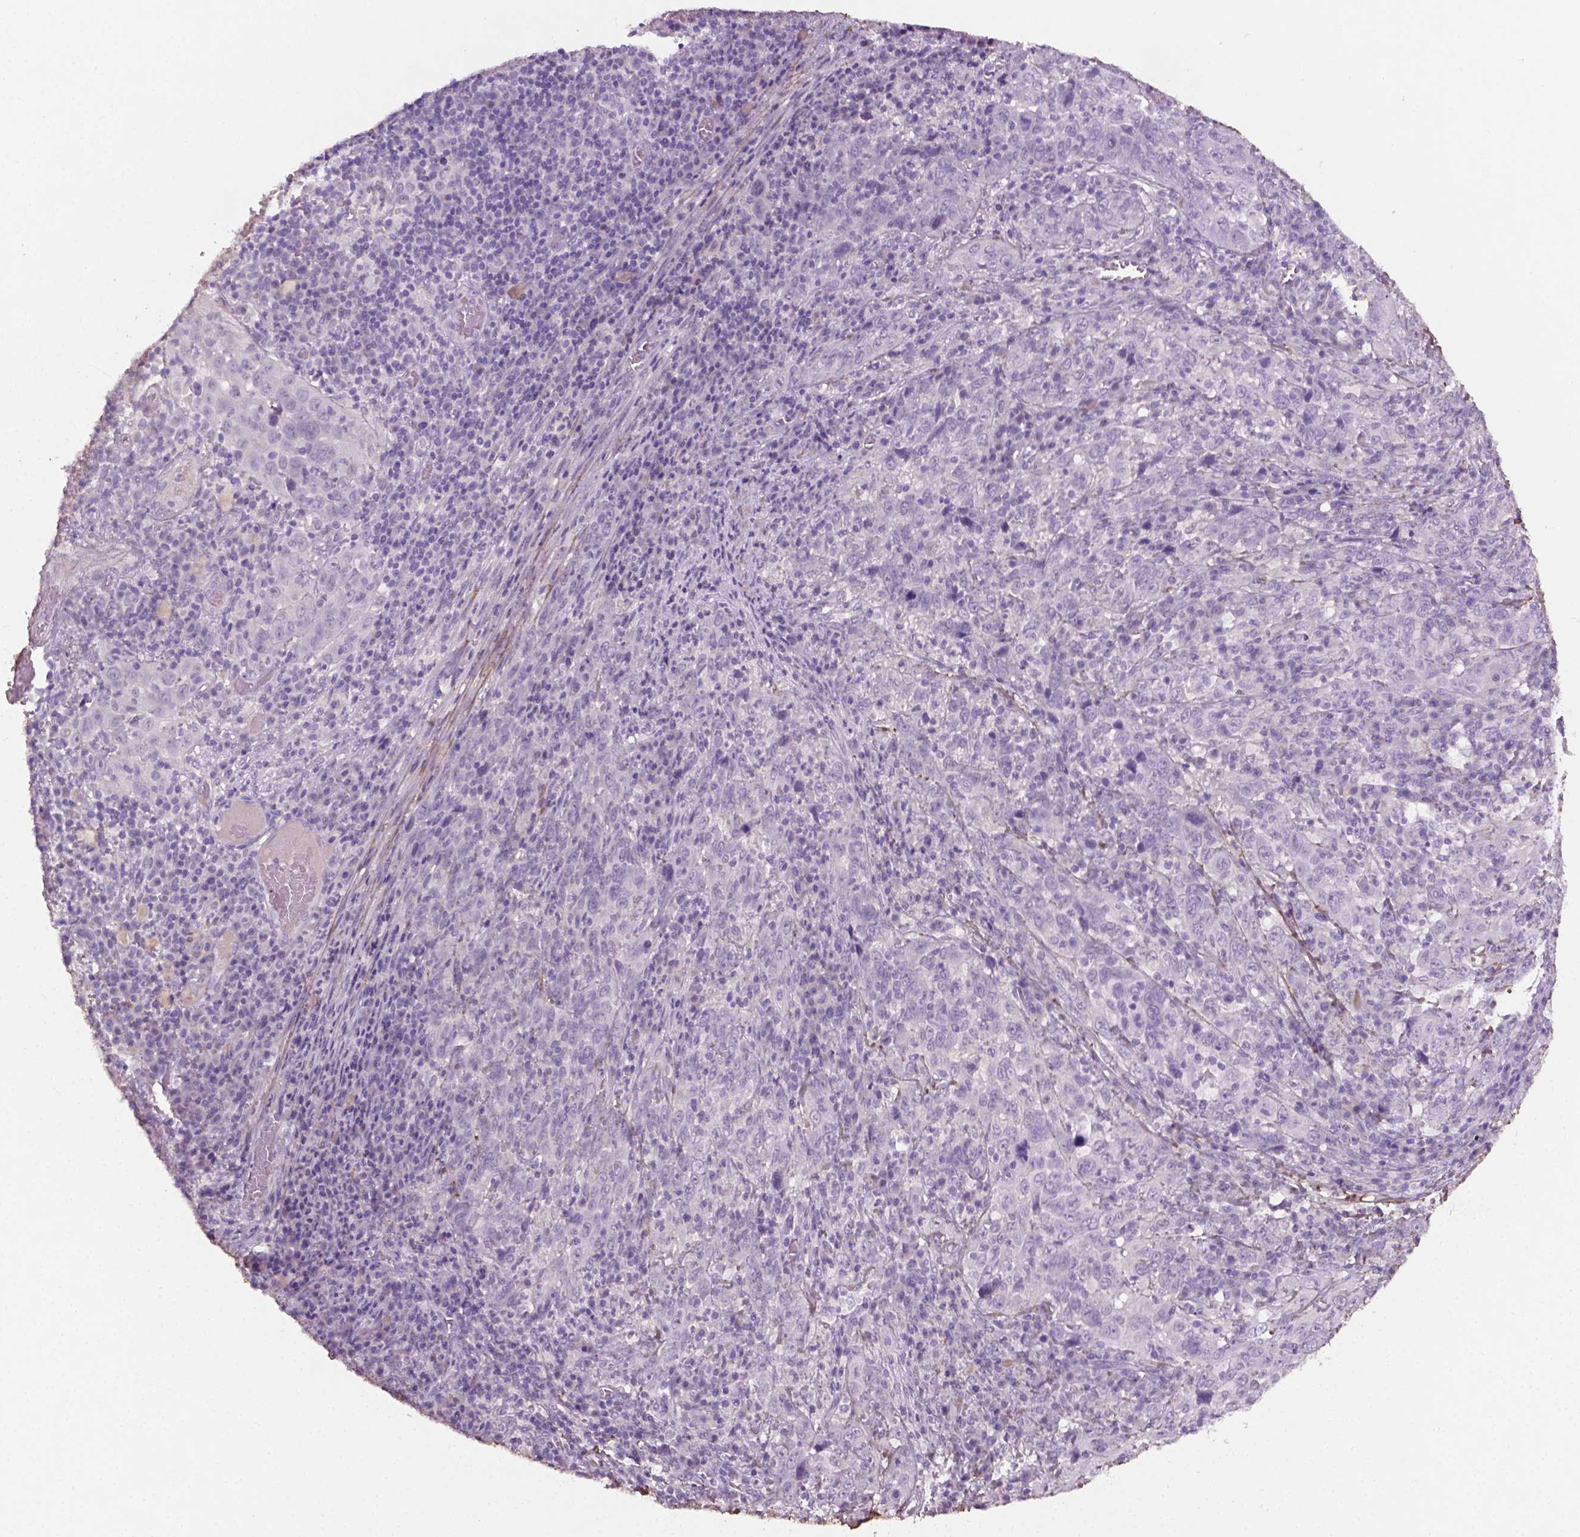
{"staining": {"intensity": "negative", "quantity": "none", "location": "none"}, "tissue": "cervical cancer", "cell_type": "Tumor cells", "image_type": "cancer", "snomed": [{"axis": "morphology", "description": "Squamous cell carcinoma, NOS"}, {"axis": "topography", "description": "Cervix"}], "caption": "A micrograph of human squamous cell carcinoma (cervical) is negative for staining in tumor cells.", "gene": "DLG2", "patient": {"sex": "female", "age": 46}}